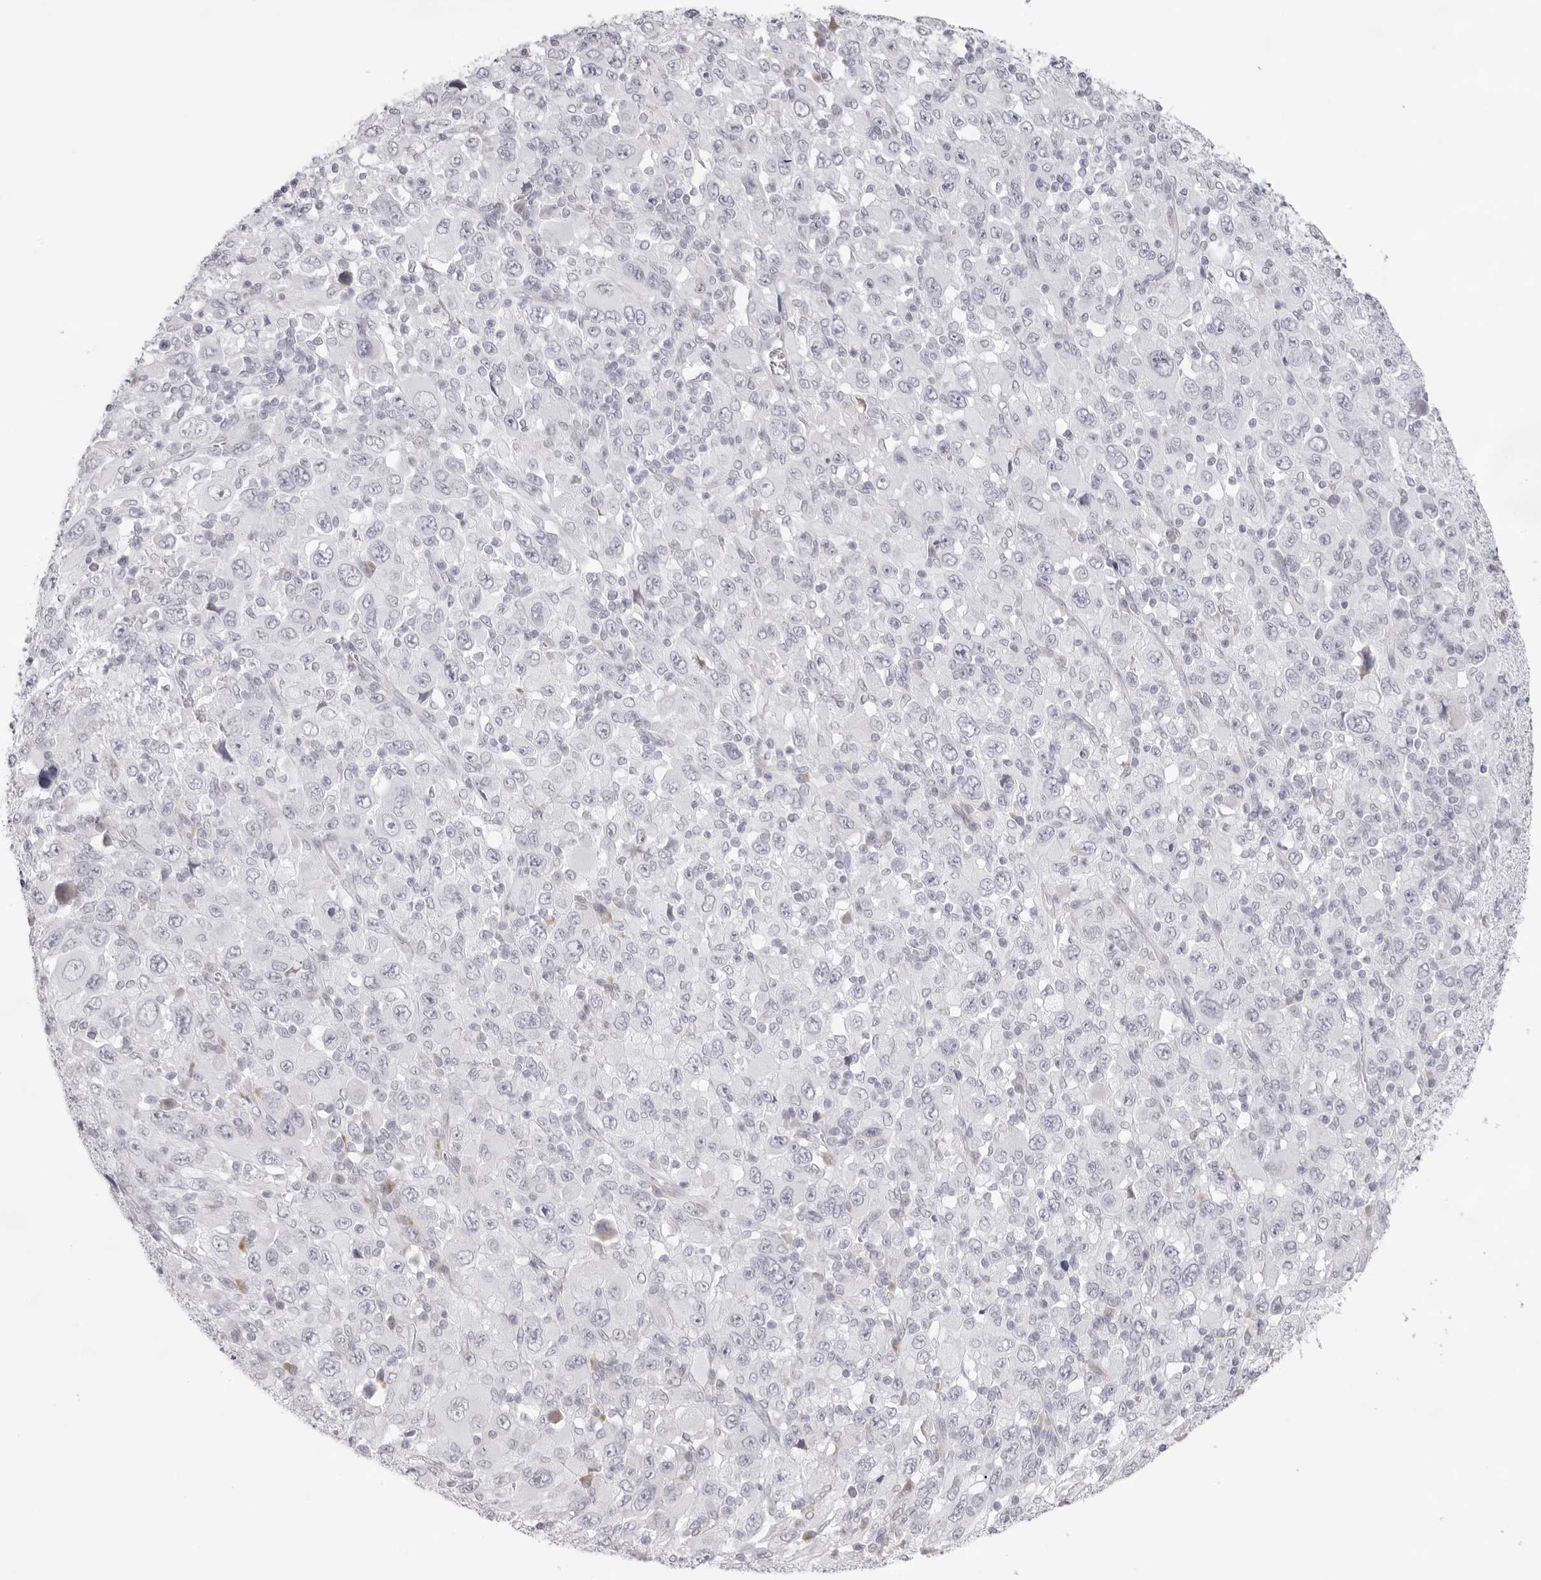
{"staining": {"intensity": "negative", "quantity": "none", "location": "none"}, "tissue": "melanoma", "cell_type": "Tumor cells", "image_type": "cancer", "snomed": [{"axis": "morphology", "description": "Malignant melanoma, Metastatic site"}, {"axis": "topography", "description": "Skin"}], "caption": "Immunohistochemical staining of malignant melanoma (metastatic site) displays no significant expression in tumor cells. (DAB immunohistochemistry (IHC), high magnification).", "gene": "SMIM2", "patient": {"sex": "female", "age": 56}}